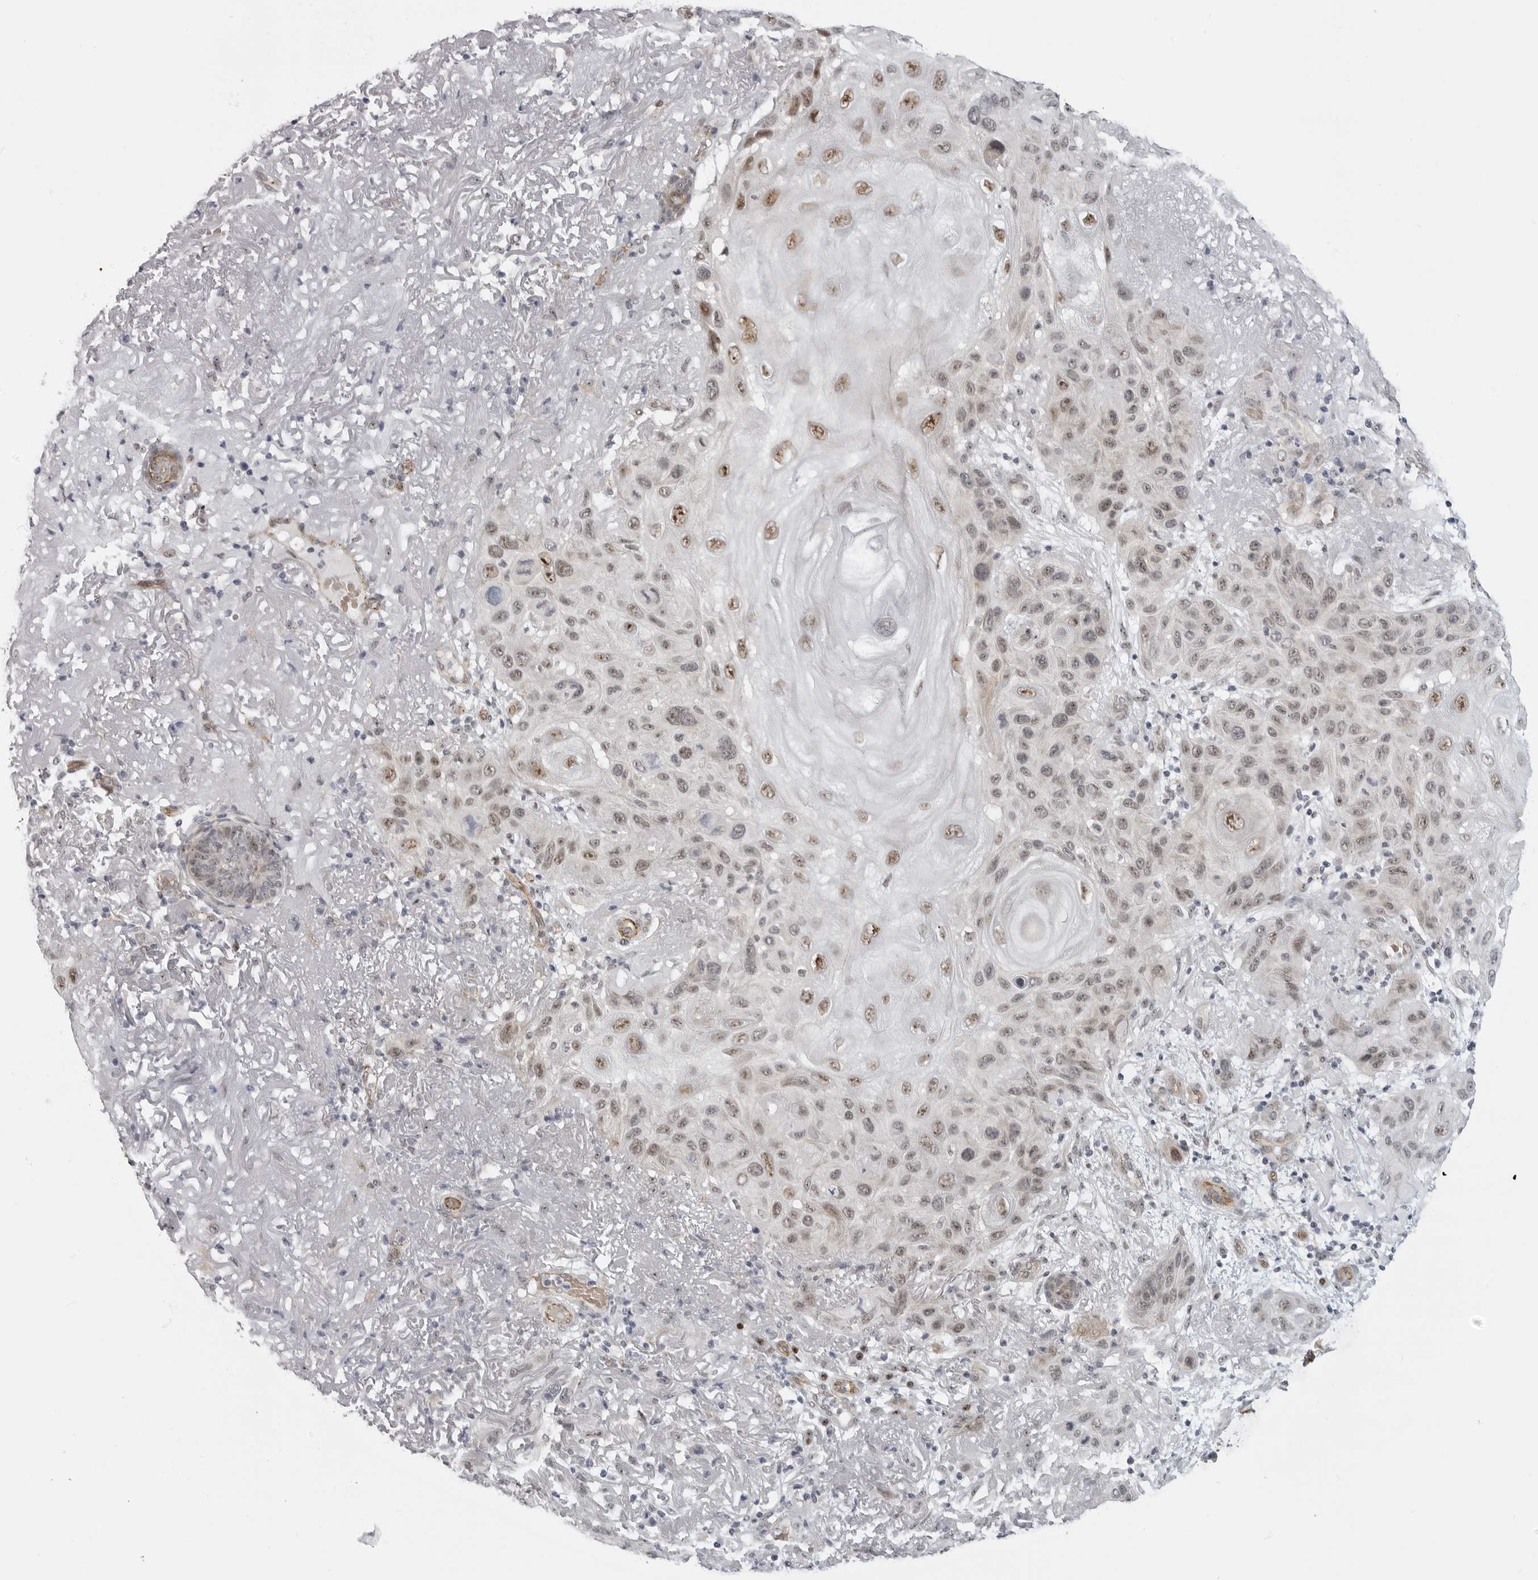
{"staining": {"intensity": "moderate", "quantity": ">75%", "location": "nuclear"}, "tissue": "skin cancer", "cell_type": "Tumor cells", "image_type": "cancer", "snomed": [{"axis": "morphology", "description": "Normal tissue, NOS"}, {"axis": "morphology", "description": "Squamous cell carcinoma, NOS"}, {"axis": "topography", "description": "Skin"}], "caption": "An image of human skin cancer (squamous cell carcinoma) stained for a protein reveals moderate nuclear brown staining in tumor cells.", "gene": "CEP295NL", "patient": {"sex": "female", "age": 96}}